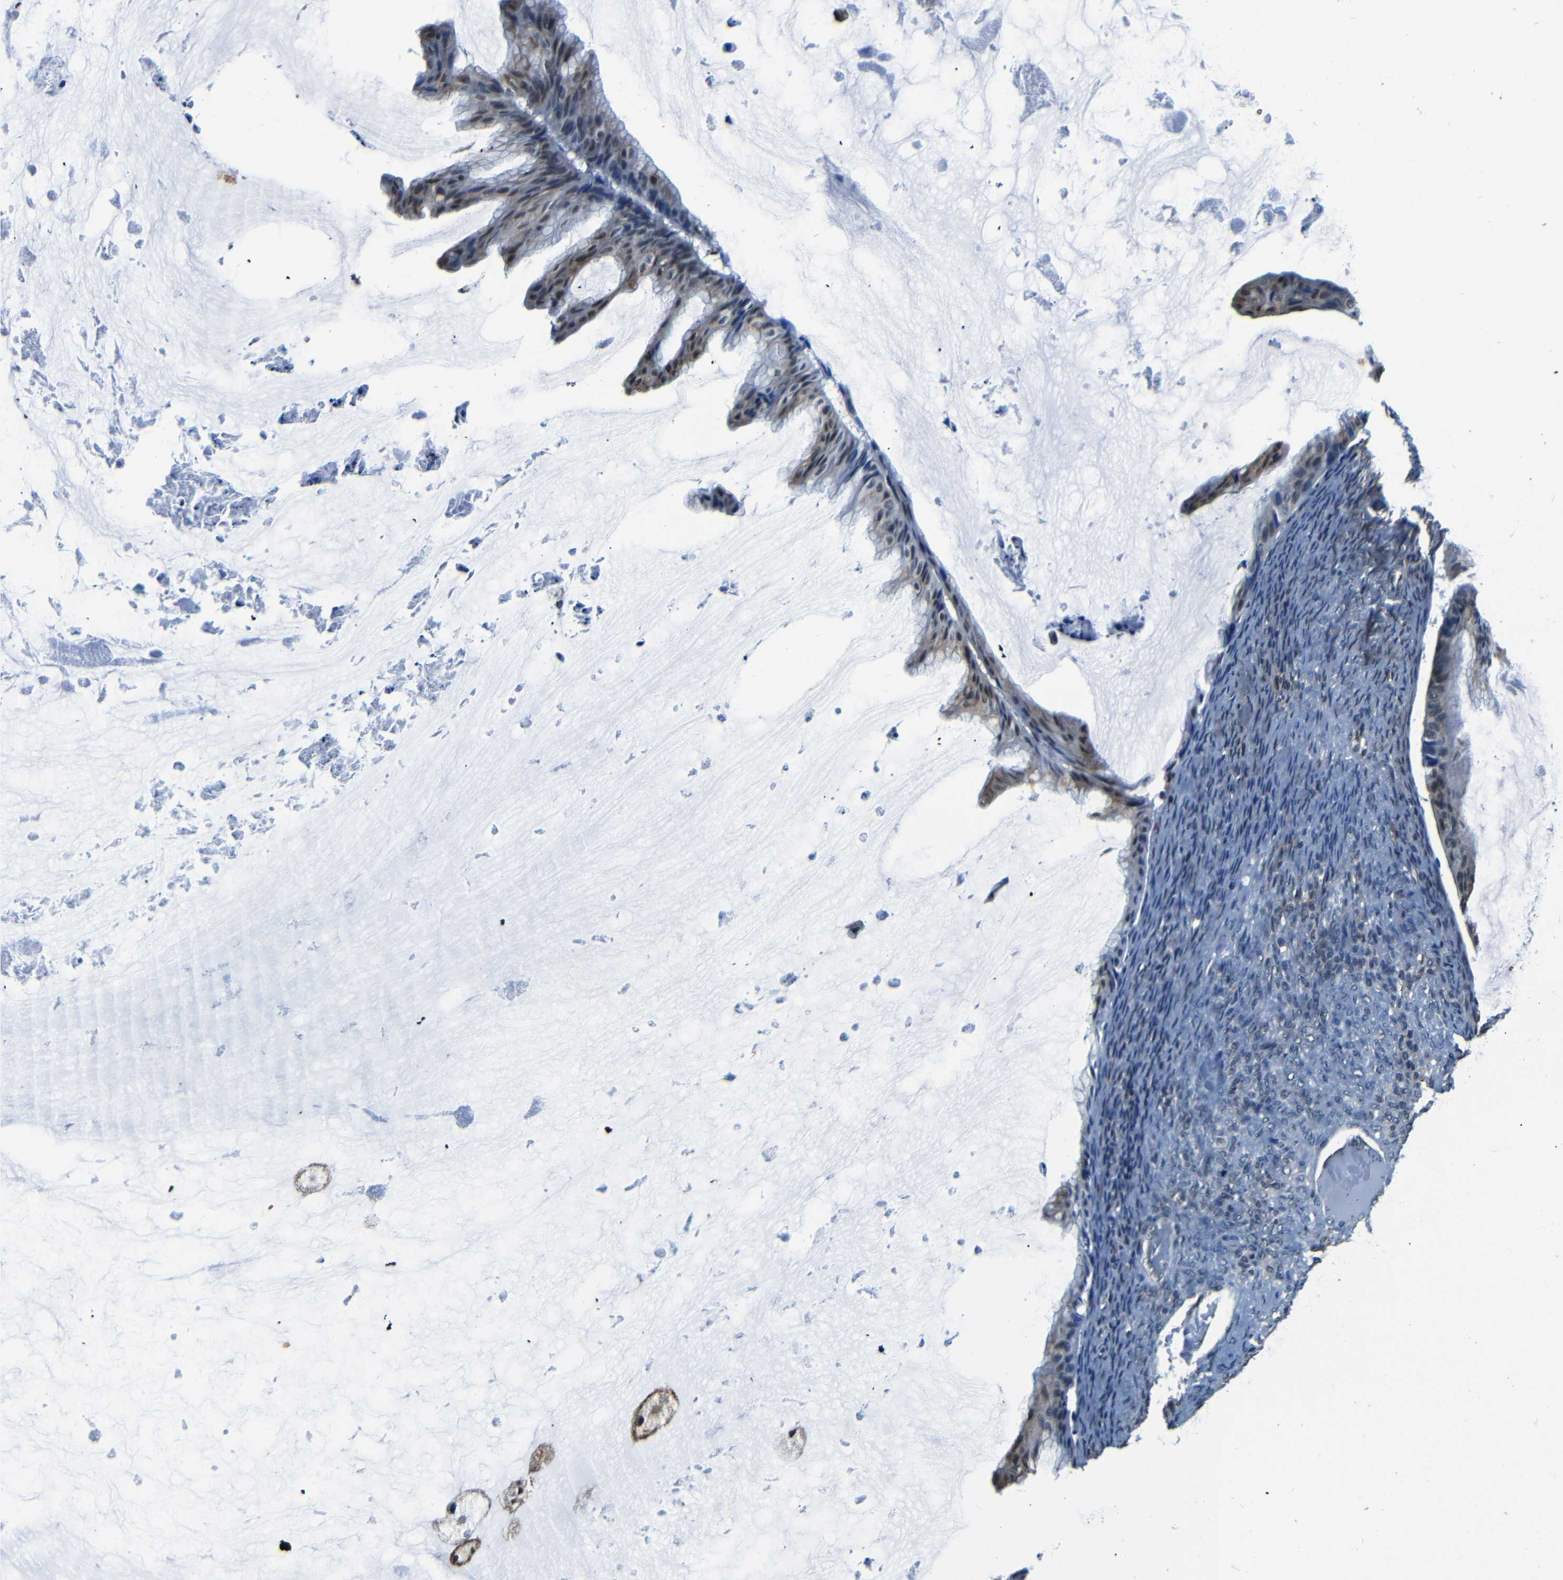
{"staining": {"intensity": "weak", "quantity": "25%-75%", "location": "cytoplasmic/membranous,nuclear"}, "tissue": "ovarian cancer", "cell_type": "Tumor cells", "image_type": "cancer", "snomed": [{"axis": "morphology", "description": "Cystadenocarcinoma, mucinous, NOS"}, {"axis": "topography", "description": "Ovary"}], "caption": "Ovarian cancer (mucinous cystadenocarcinoma) tissue demonstrates weak cytoplasmic/membranous and nuclear expression in approximately 25%-75% of tumor cells", "gene": "NCBP3", "patient": {"sex": "female", "age": 61}}